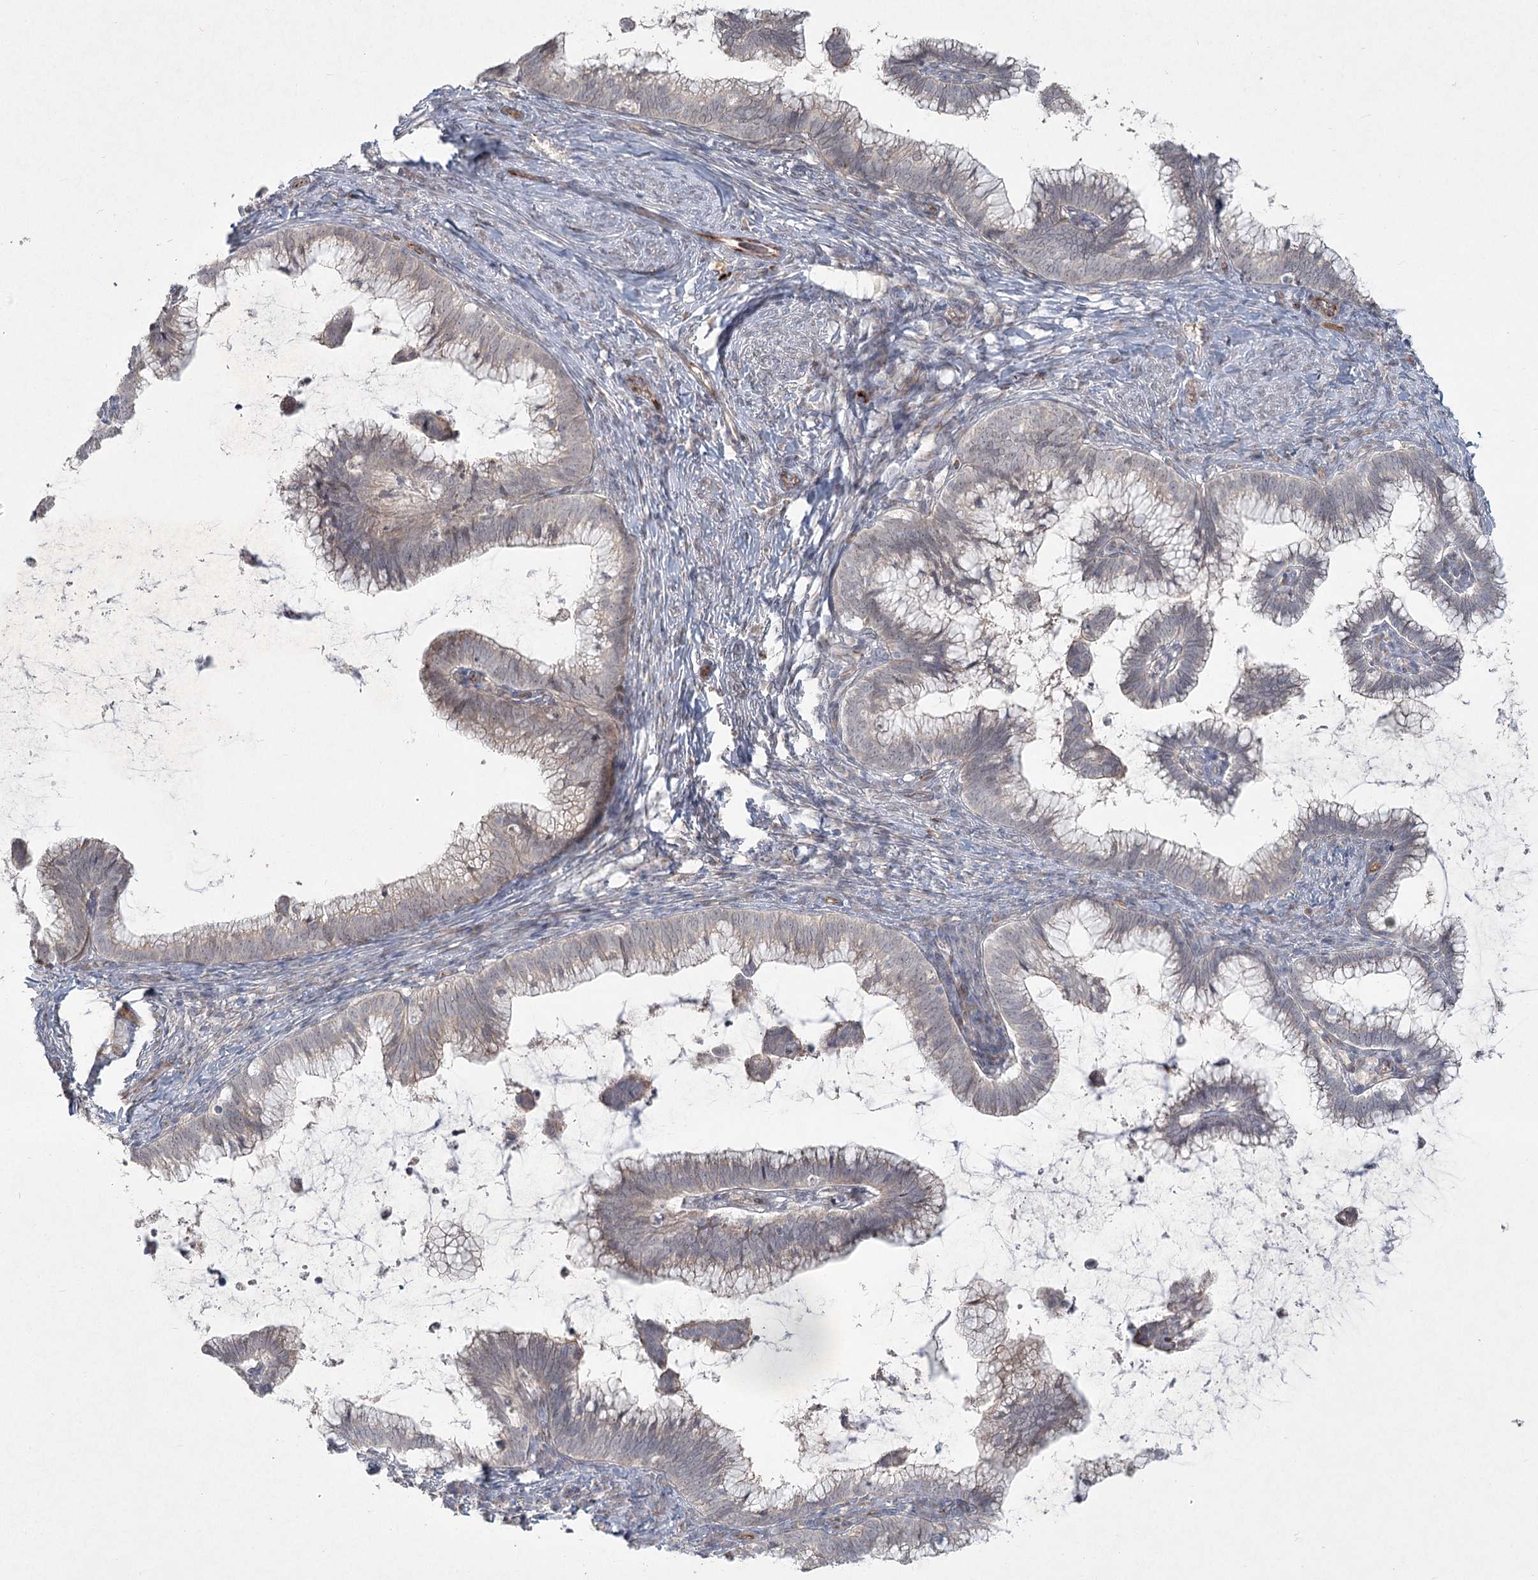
{"staining": {"intensity": "weak", "quantity": "<25%", "location": "cytoplasmic/membranous"}, "tissue": "cervical cancer", "cell_type": "Tumor cells", "image_type": "cancer", "snomed": [{"axis": "morphology", "description": "Adenocarcinoma, NOS"}, {"axis": "topography", "description": "Cervix"}], "caption": "Tumor cells show no significant protein staining in cervical cancer. (DAB immunohistochemistry (IHC) with hematoxylin counter stain).", "gene": "LRP2BP", "patient": {"sex": "female", "age": 36}}